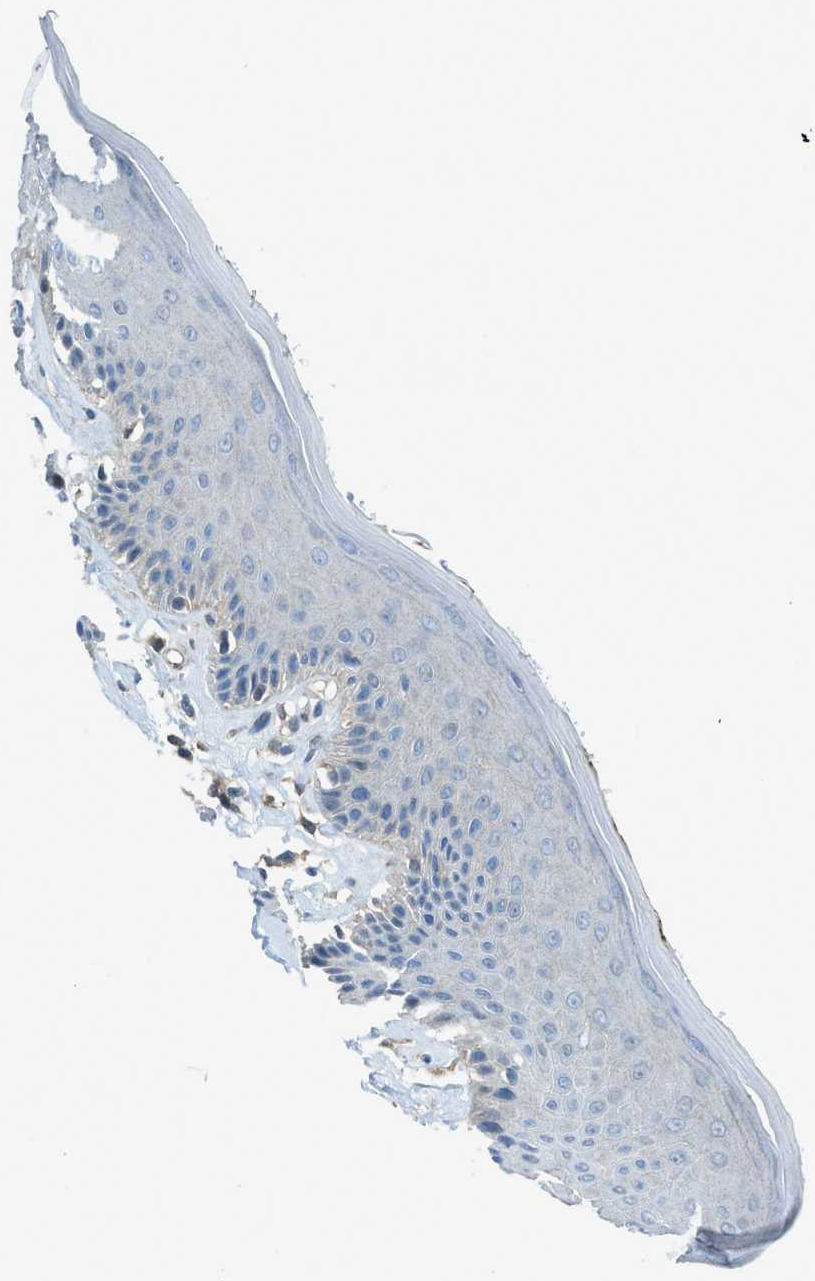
{"staining": {"intensity": "negative", "quantity": "none", "location": "none"}, "tissue": "skin", "cell_type": "Epidermal cells", "image_type": "normal", "snomed": [{"axis": "morphology", "description": "Normal tissue, NOS"}, {"axis": "topography", "description": "Vulva"}], "caption": "This image is of benign skin stained with immunohistochemistry to label a protein in brown with the nuclei are counter-stained blue. There is no positivity in epidermal cells. (Stains: DAB (3,3'-diaminobenzidine) immunohistochemistry with hematoxylin counter stain, Microscopy: brightfield microscopy at high magnification).", "gene": "PRKN", "patient": {"sex": "female", "age": 73}}